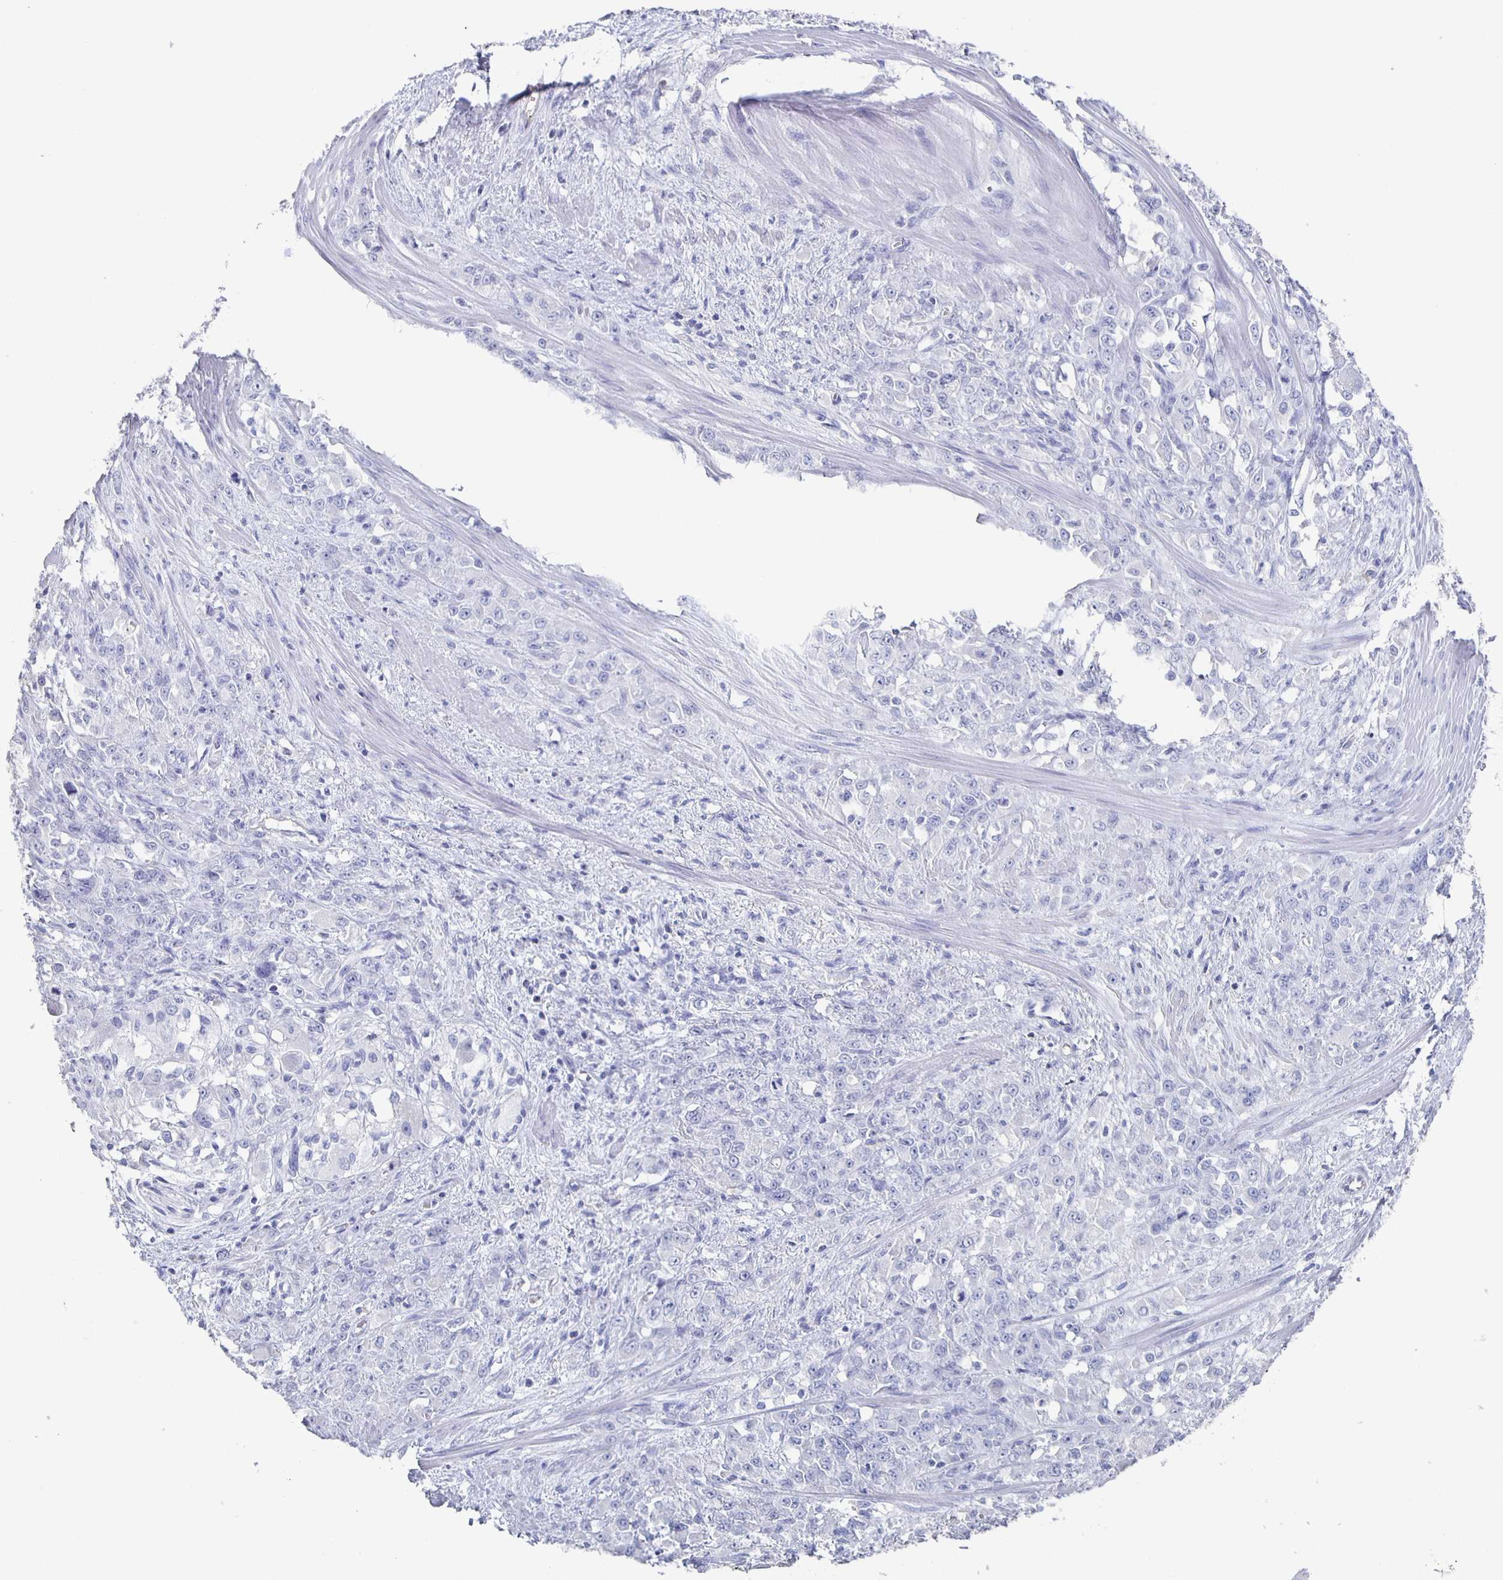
{"staining": {"intensity": "negative", "quantity": "none", "location": "none"}, "tissue": "stomach cancer", "cell_type": "Tumor cells", "image_type": "cancer", "snomed": [{"axis": "morphology", "description": "Adenocarcinoma, NOS"}, {"axis": "topography", "description": "Stomach"}], "caption": "DAB immunohistochemical staining of human stomach adenocarcinoma exhibits no significant expression in tumor cells.", "gene": "FGA", "patient": {"sex": "female", "age": 76}}